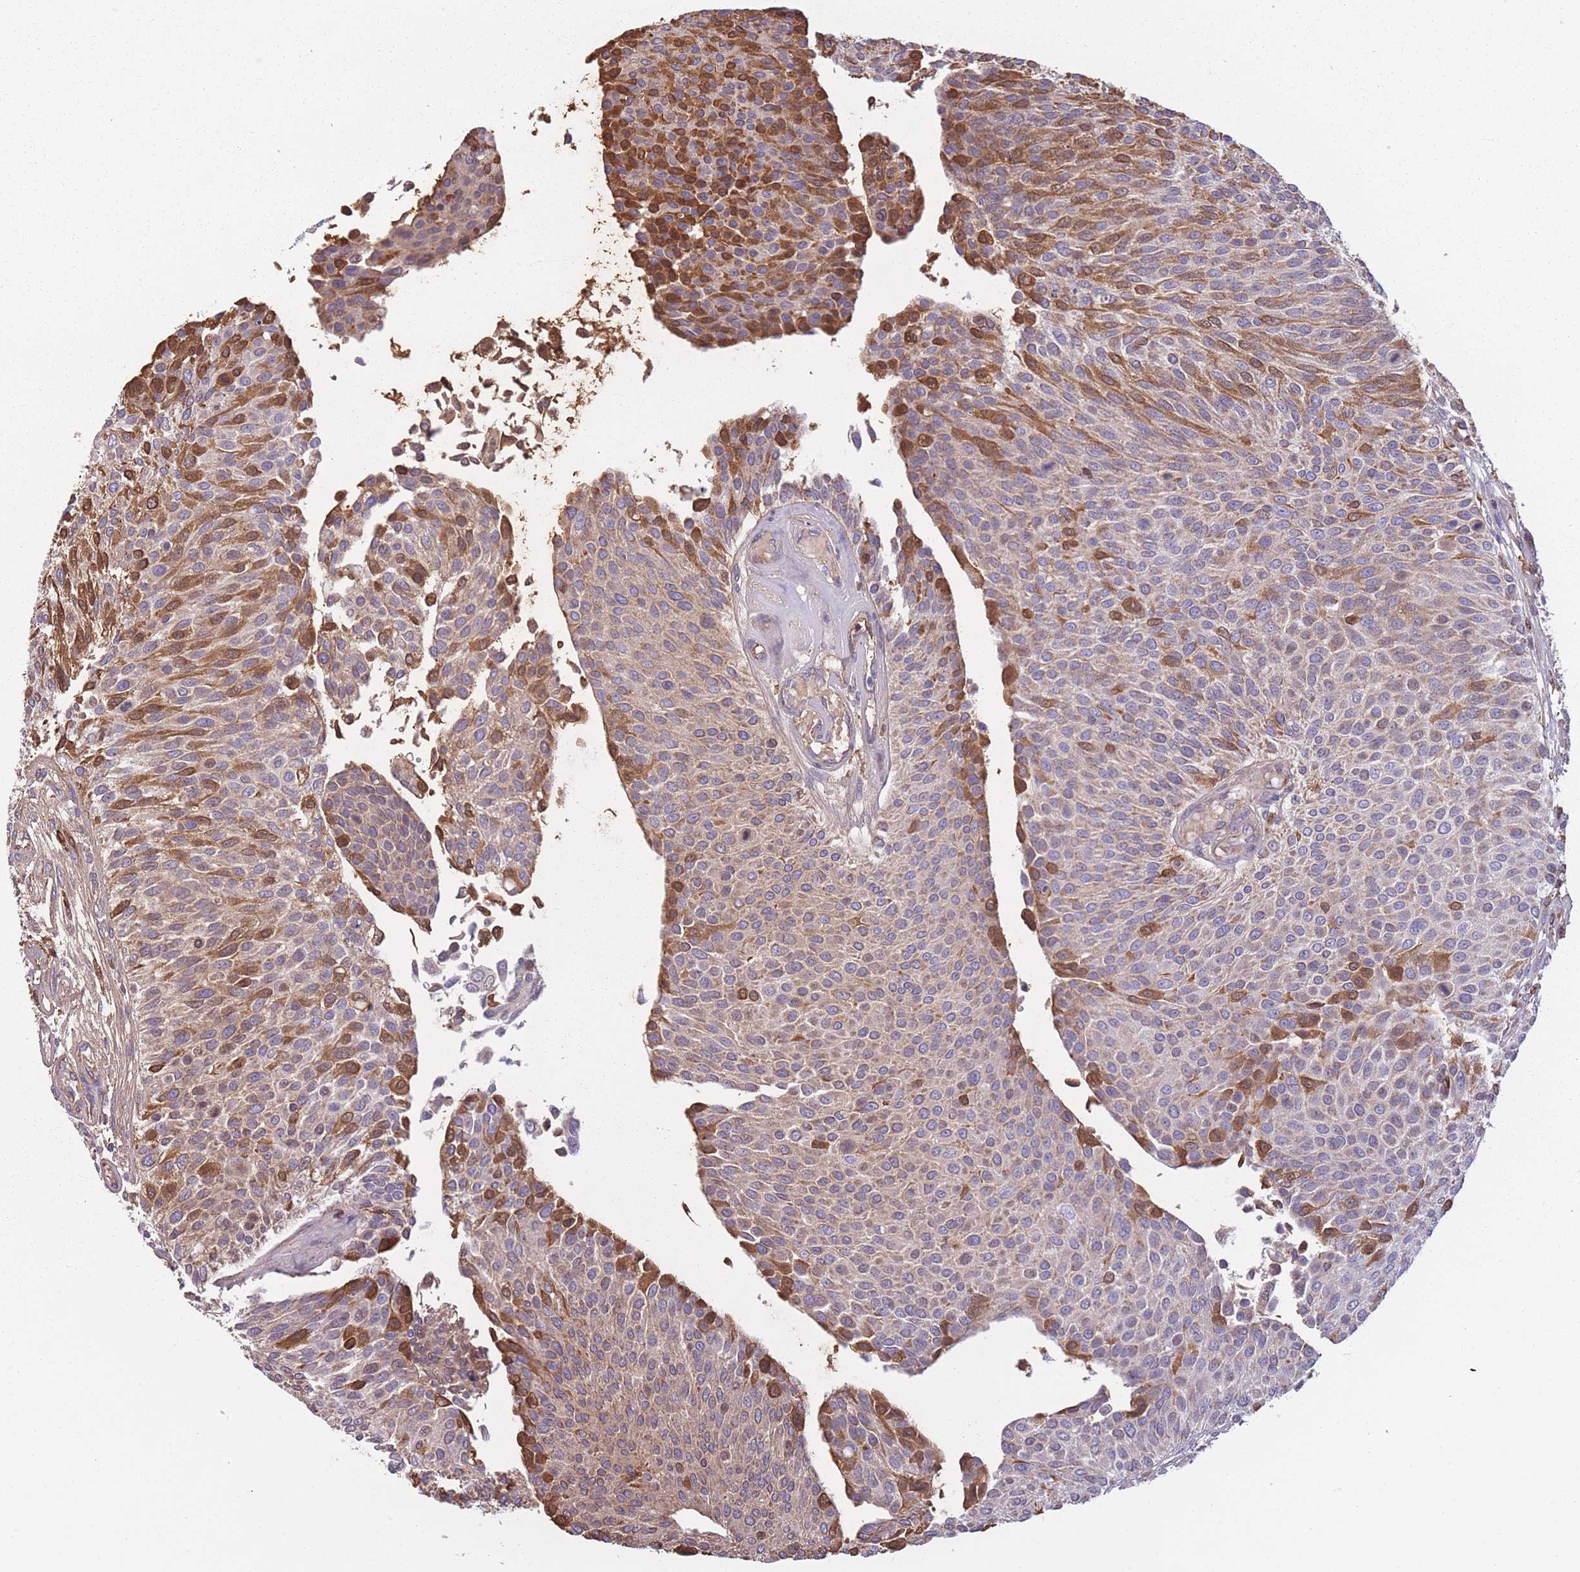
{"staining": {"intensity": "moderate", "quantity": "<25%", "location": "cytoplasmic/membranous"}, "tissue": "urothelial cancer", "cell_type": "Tumor cells", "image_type": "cancer", "snomed": [{"axis": "morphology", "description": "Urothelial carcinoma, NOS"}, {"axis": "topography", "description": "Urinary bladder"}], "caption": "There is low levels of moderate cytoplasmic/membranous expression in tumor cells of urothelial cancer, as demonstrated by immunohistochemical staining (brown color).", "gene": "KAT2A", "patient": {"sex": "male", "age": 55}}